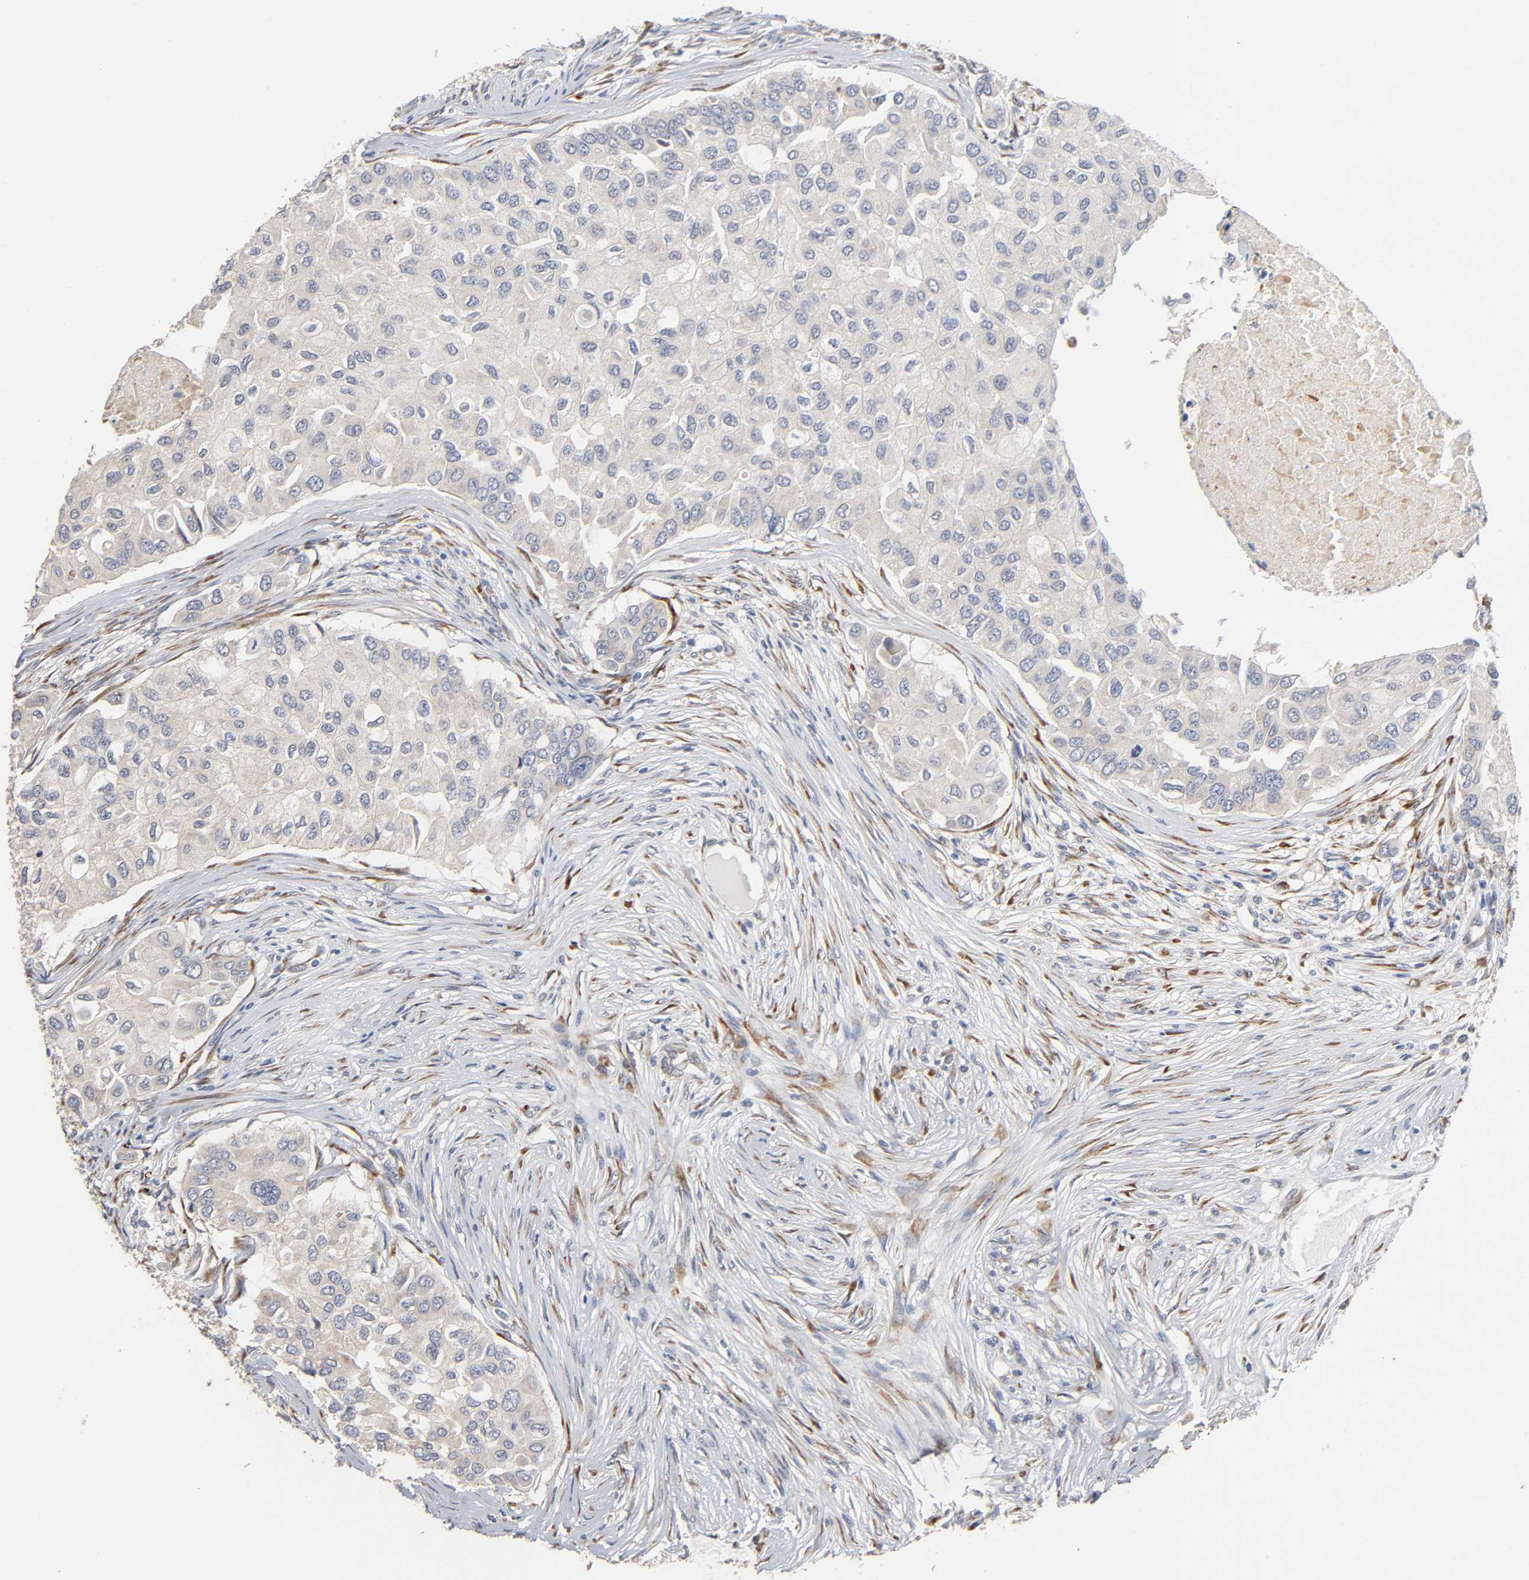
{"staining": {"intensity": "weak", "quantity": ">75%", "location": "cytoplasmic/membranous"}, "tissue": "breast cancer", "cell_type": "Tumor cells", "image_type": "cancer", "snomed": [{"axis": "morphology", "description": "Normal tissue, NOS"}, {"axis": "morphology", "description": "Duct carcinoma"}, {"axis": "topography", "description": "Breast"}], "caption": "Immunohistochemical staining of human breast cancer (intraductal carcinoma) exhibits low levels of weak cytoplasmic/membranous staining in approximately >75% of tumor cells. (Stains: DAB (3,3'-diaminobenzidine) in brown, nuclei in blue, Microscopy: brightfield microscopy at high magnification).", "gene": "HDLBP", "patient": {"sex": "female", "age": 49}}